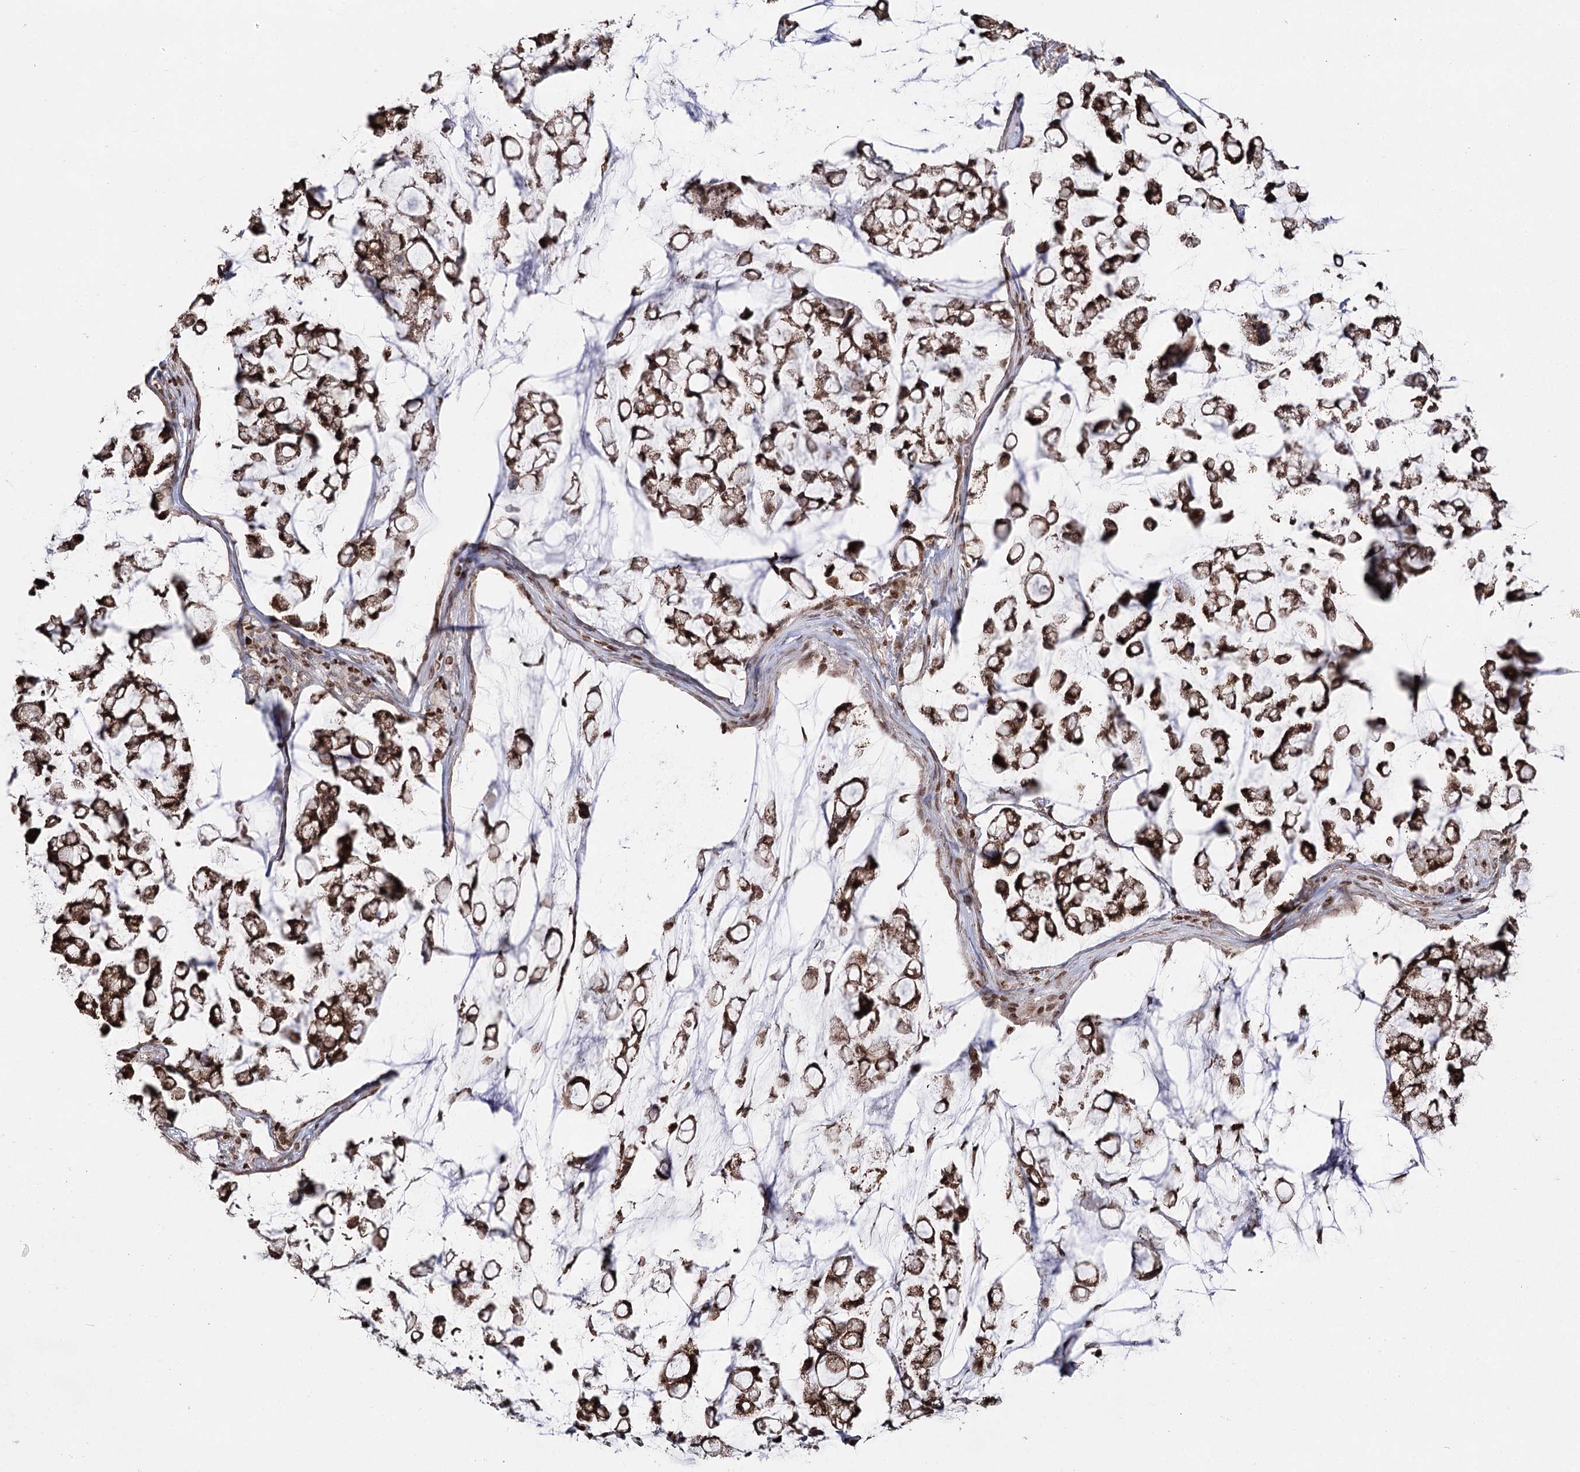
{"staining": {"intensity": "moderate", "quantity": ">75%", "location": "cytoplasmic/membranous,nuclear"}, "tissue": "stomach cancer", "cell_type": "Tumor cells", "image_type": "cancer", "snomed": [{"axis": "morphology", "description": "Adenocarcinoma, NOS"}, {"axis": "topography", "description": "Stomach, lower"}], "caption": "Tumor cells demonstrate medium levels of moderate cytoplasmic/membranous and nuclear positivity in about >75% of cells in human stomach cancer. The protein is shown in brown color, while the nuclei are stained blue.", "gene": "PDHX", "patient": {"sex": "male", "age": 67}}